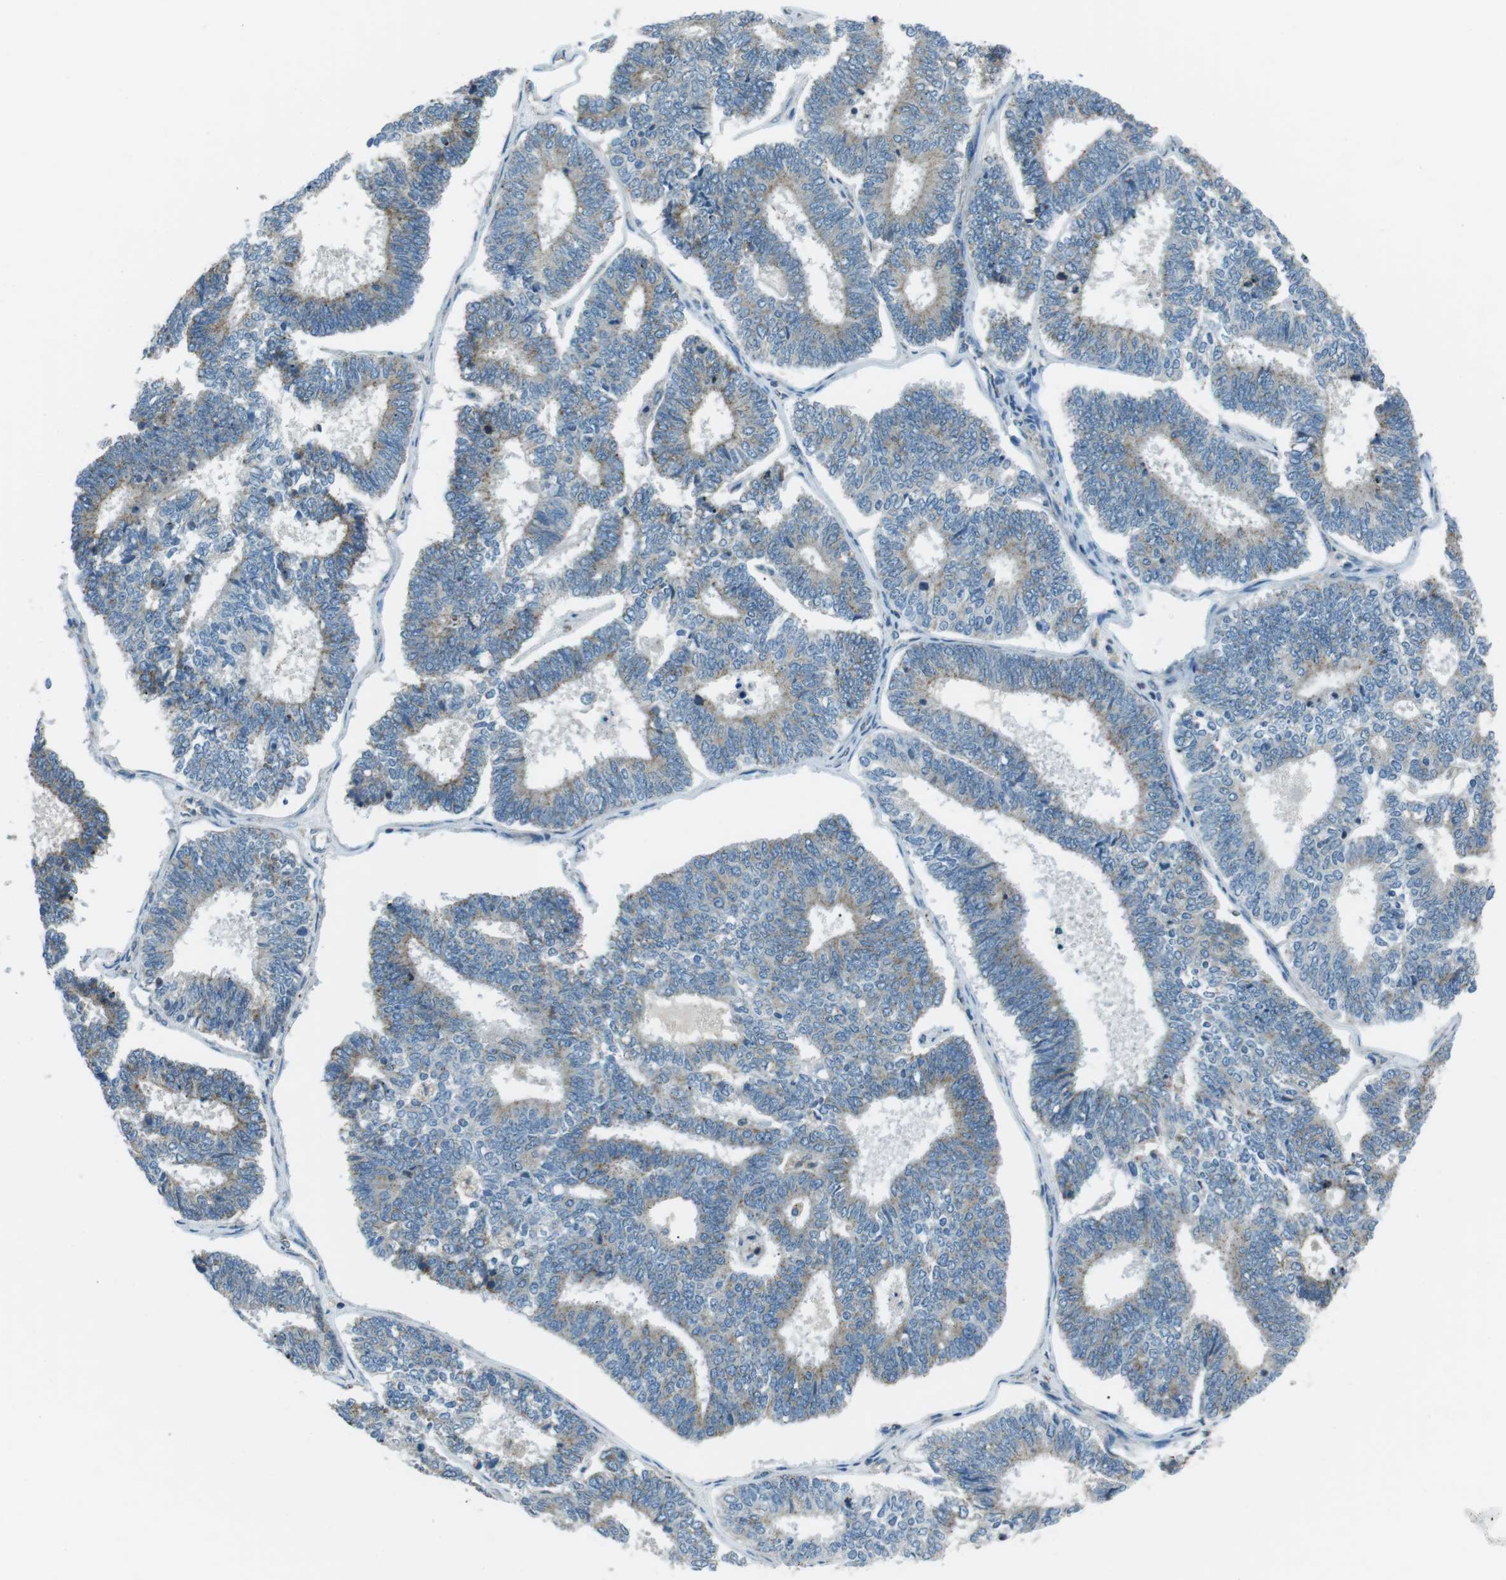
{"staining": {"intensity": "weak", "quantity": "<25%", "location": "cytoplasmic/membranous"}, "tissue": "endometrial cancer", "cell_type": "Tumor cells", "image_type": "cancer", "snomed": [{"axis": "morphology", "description": "Adenocarcinoma, NOS"}, {"axis": "topography", "description": "Endometrium"}], "caption": "Human endometrial cancer stained for a protein using immunohistochemistry displays no expression in tumor cells.", "gene": "FAM3B", "patient": {"sex": "female", "age": 70}}